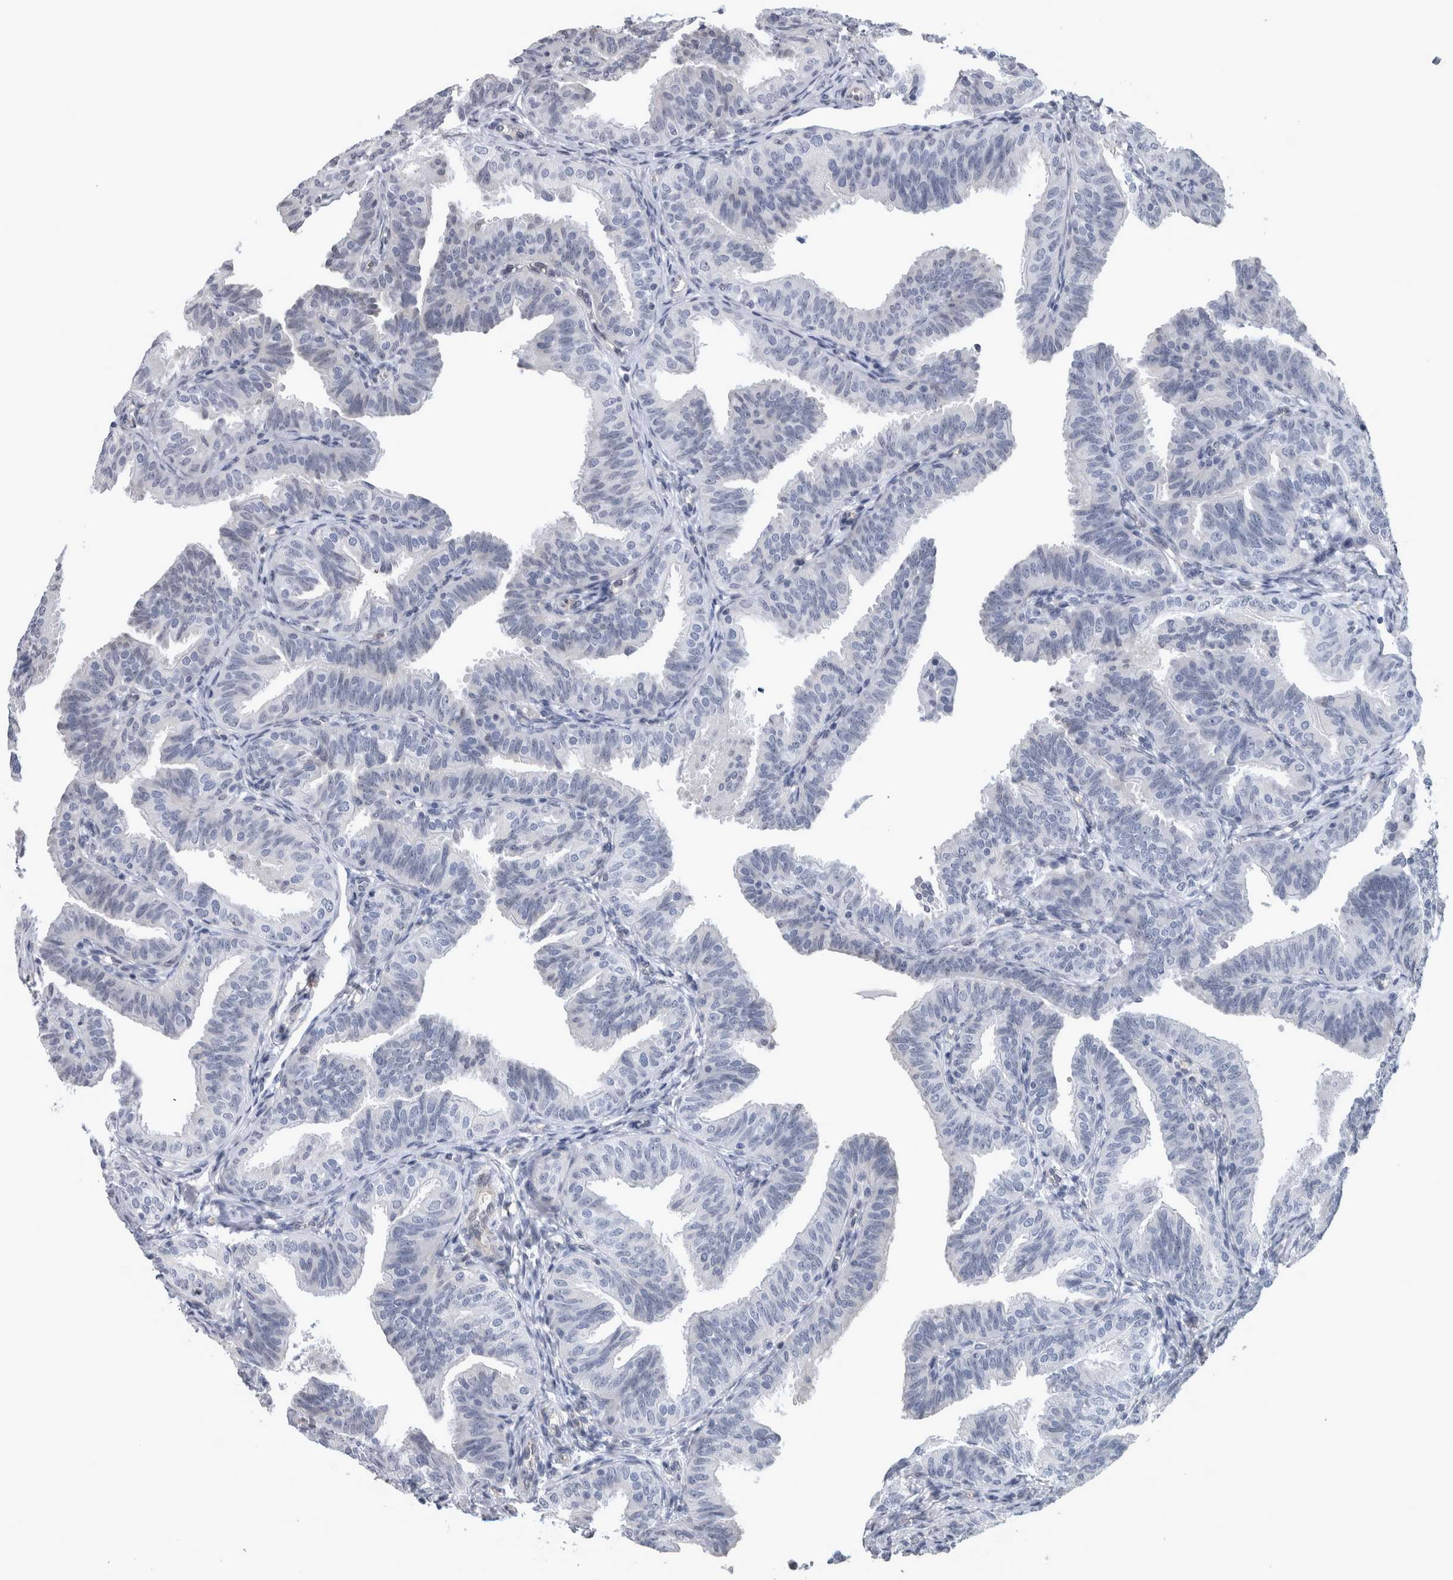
{"staining": {"intensity": "negative", "quantity": "none", "location": "none"}, "tissue": "fallopian tube", "cell_type": "Glandular cells", "image_type": "normal", "snomed": [{"axis": "morphology", "description": "Normal tissue, NOS"}, {"axis": "topography", "description": "Fallopian tube"}], "caption": "Glandular cells are negative for protein expression in unremarkable human fallopian tube. (DAB immunohistochemistry with hematoxylin counter stain).", "gene": "NAPRT", "patient": {"sex": "female", "age": 35}}